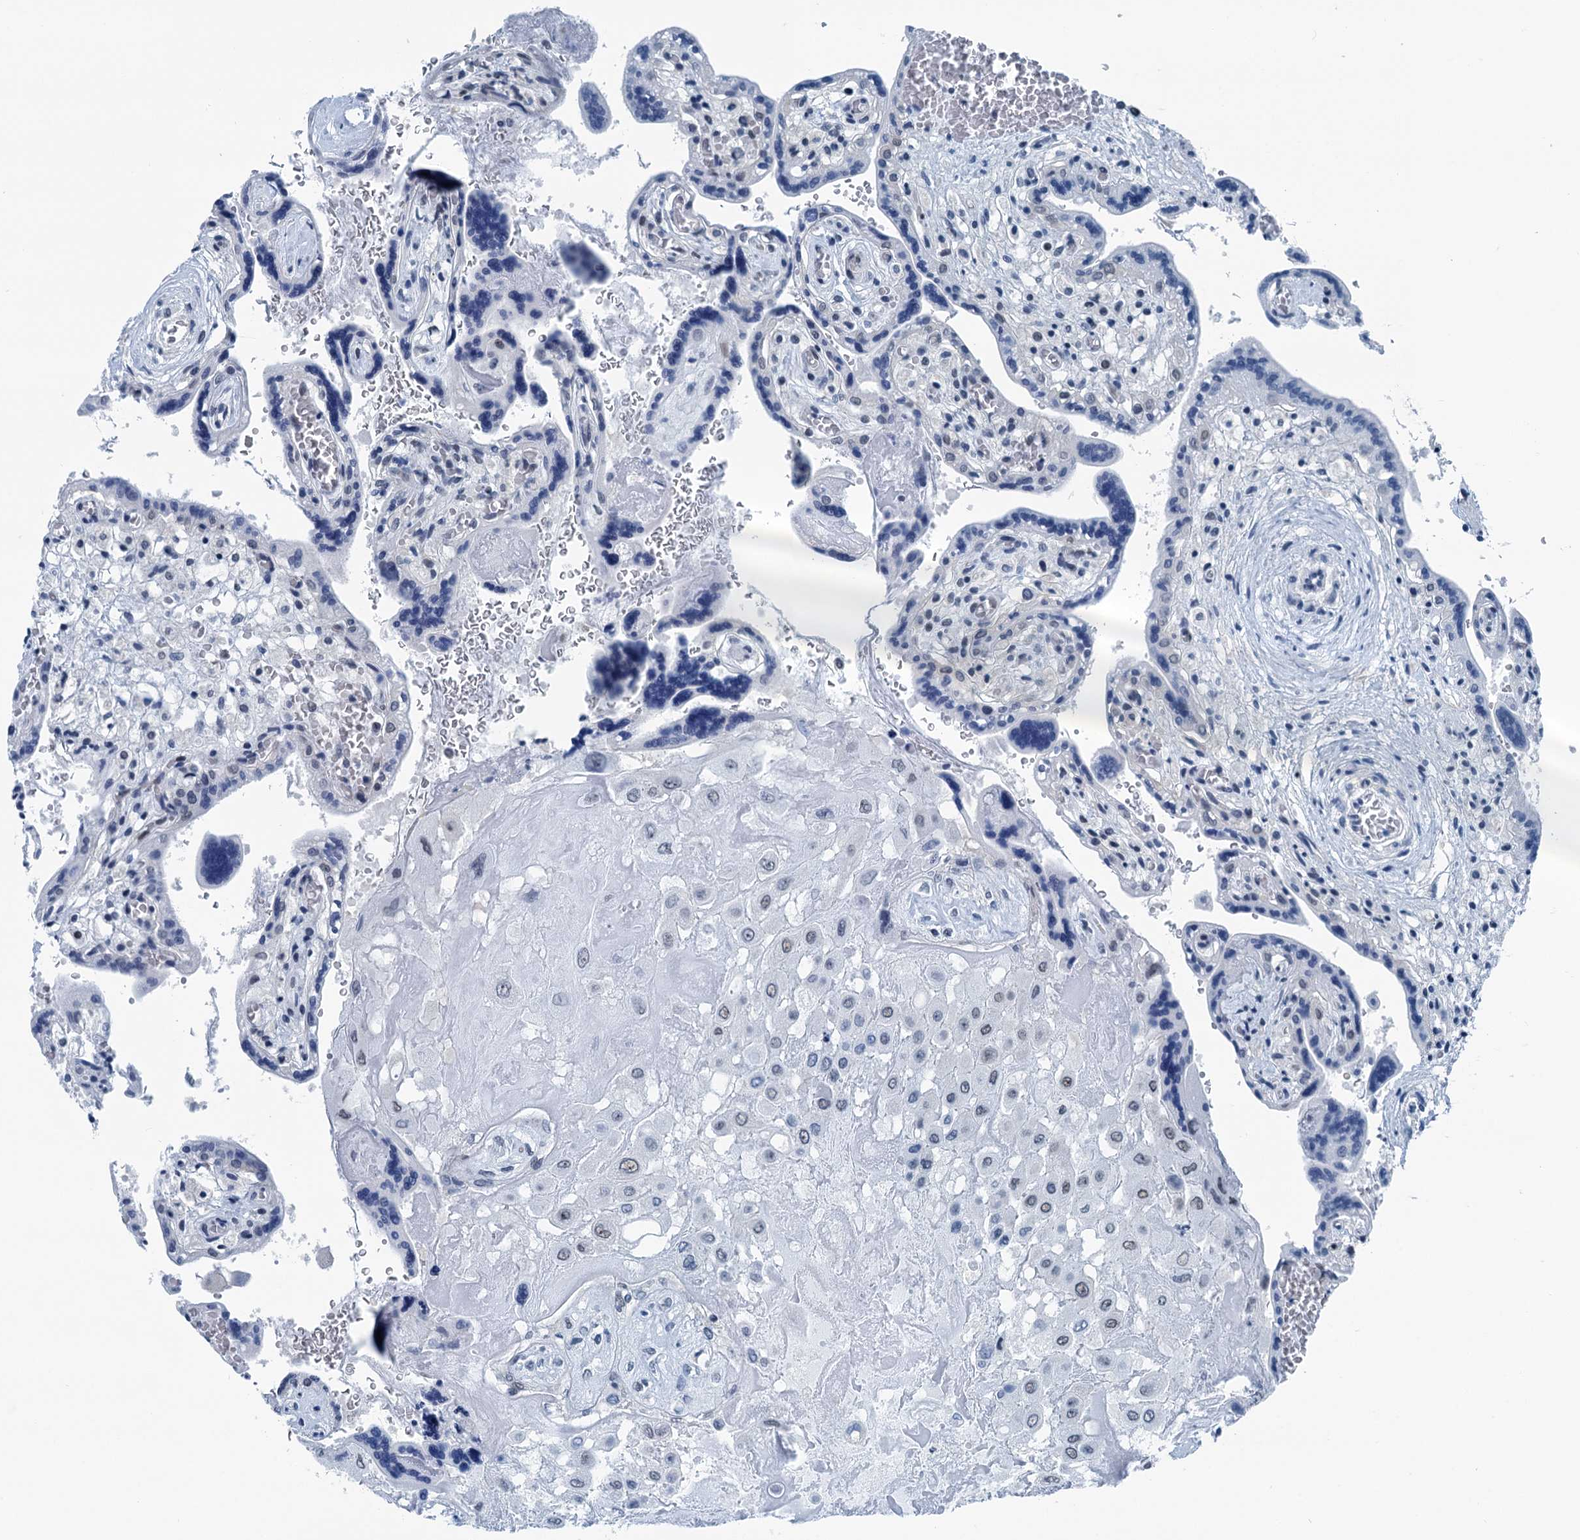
{"staining": {"intensity": "negative", "quantity": "none", "location": "none"}, "tissue": "placenta", "cell_type": "Decidual cells", "image_type": "normal", "snomed": [{"axis": "morphology", "description": "Normal tissue, NOS"}, {"axis": "topography", "description": "Placenta"}], "caption": "DAB (3,3'-diaminobenzidine) immunohistochemical staining of benign placenta displays no significant expression in decidual cells.", "gene": "TRPT1", "patient": {"sex": "female", "age": 37}}